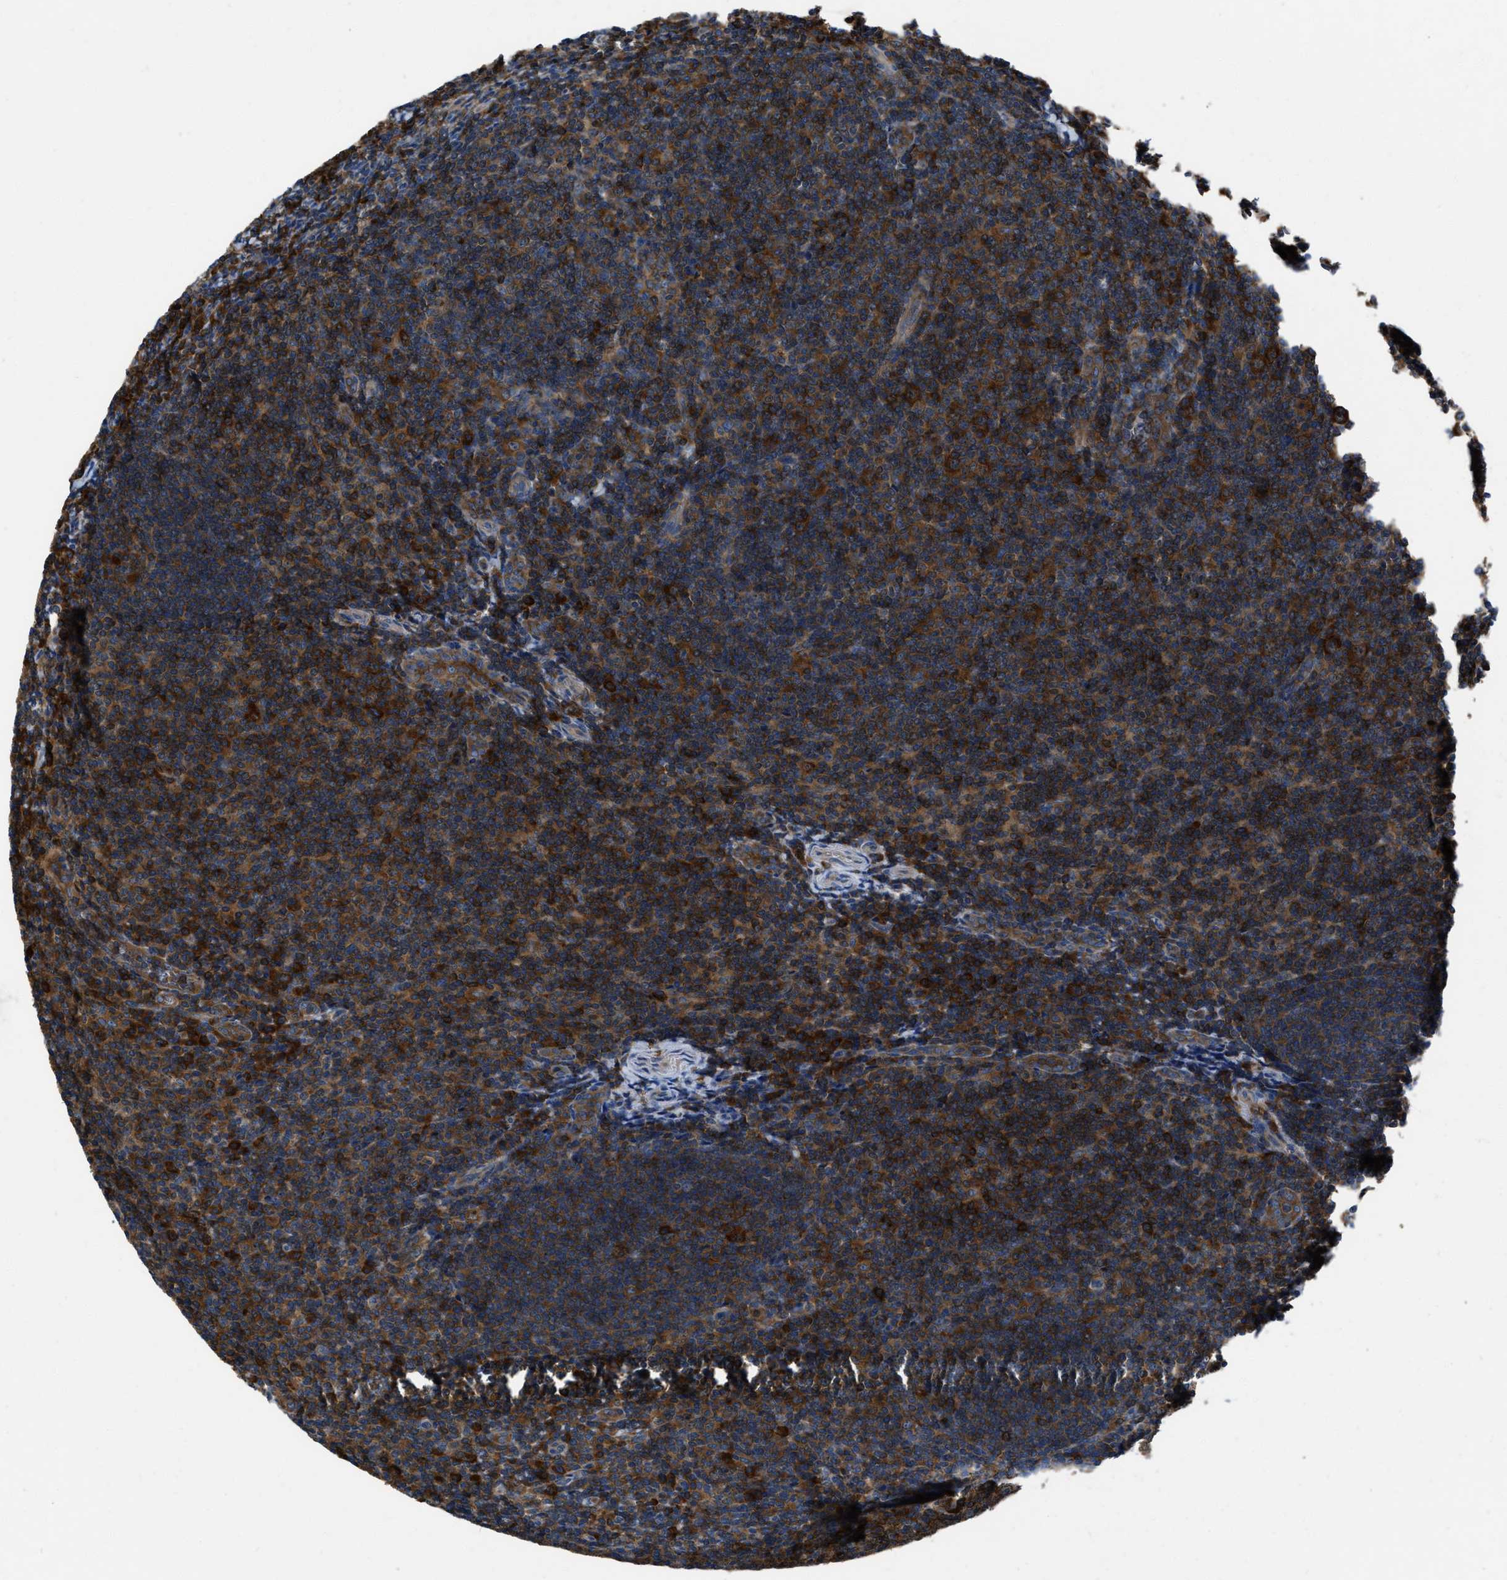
{"staining": {"intensity": "strong", "quantity": ">75%", "location": "cytoplasmic/membranous"}, "tissue": "tonsil", "cell_type": "Germinal center cells", "image_type": "normal", "snomed": [{"axis": "morphology", "description": "Normal tissue, NOS"}, {"axis": "topography", "description": "Tonsil"}], "caption": "Tonsil stained with immunohistochemistry (IHC) displays strong cytoplasmic/membranous expression in about >75% of germinal center cells.", "gene": "YARS1", "patient": {"sex": "male", "age": 37}}